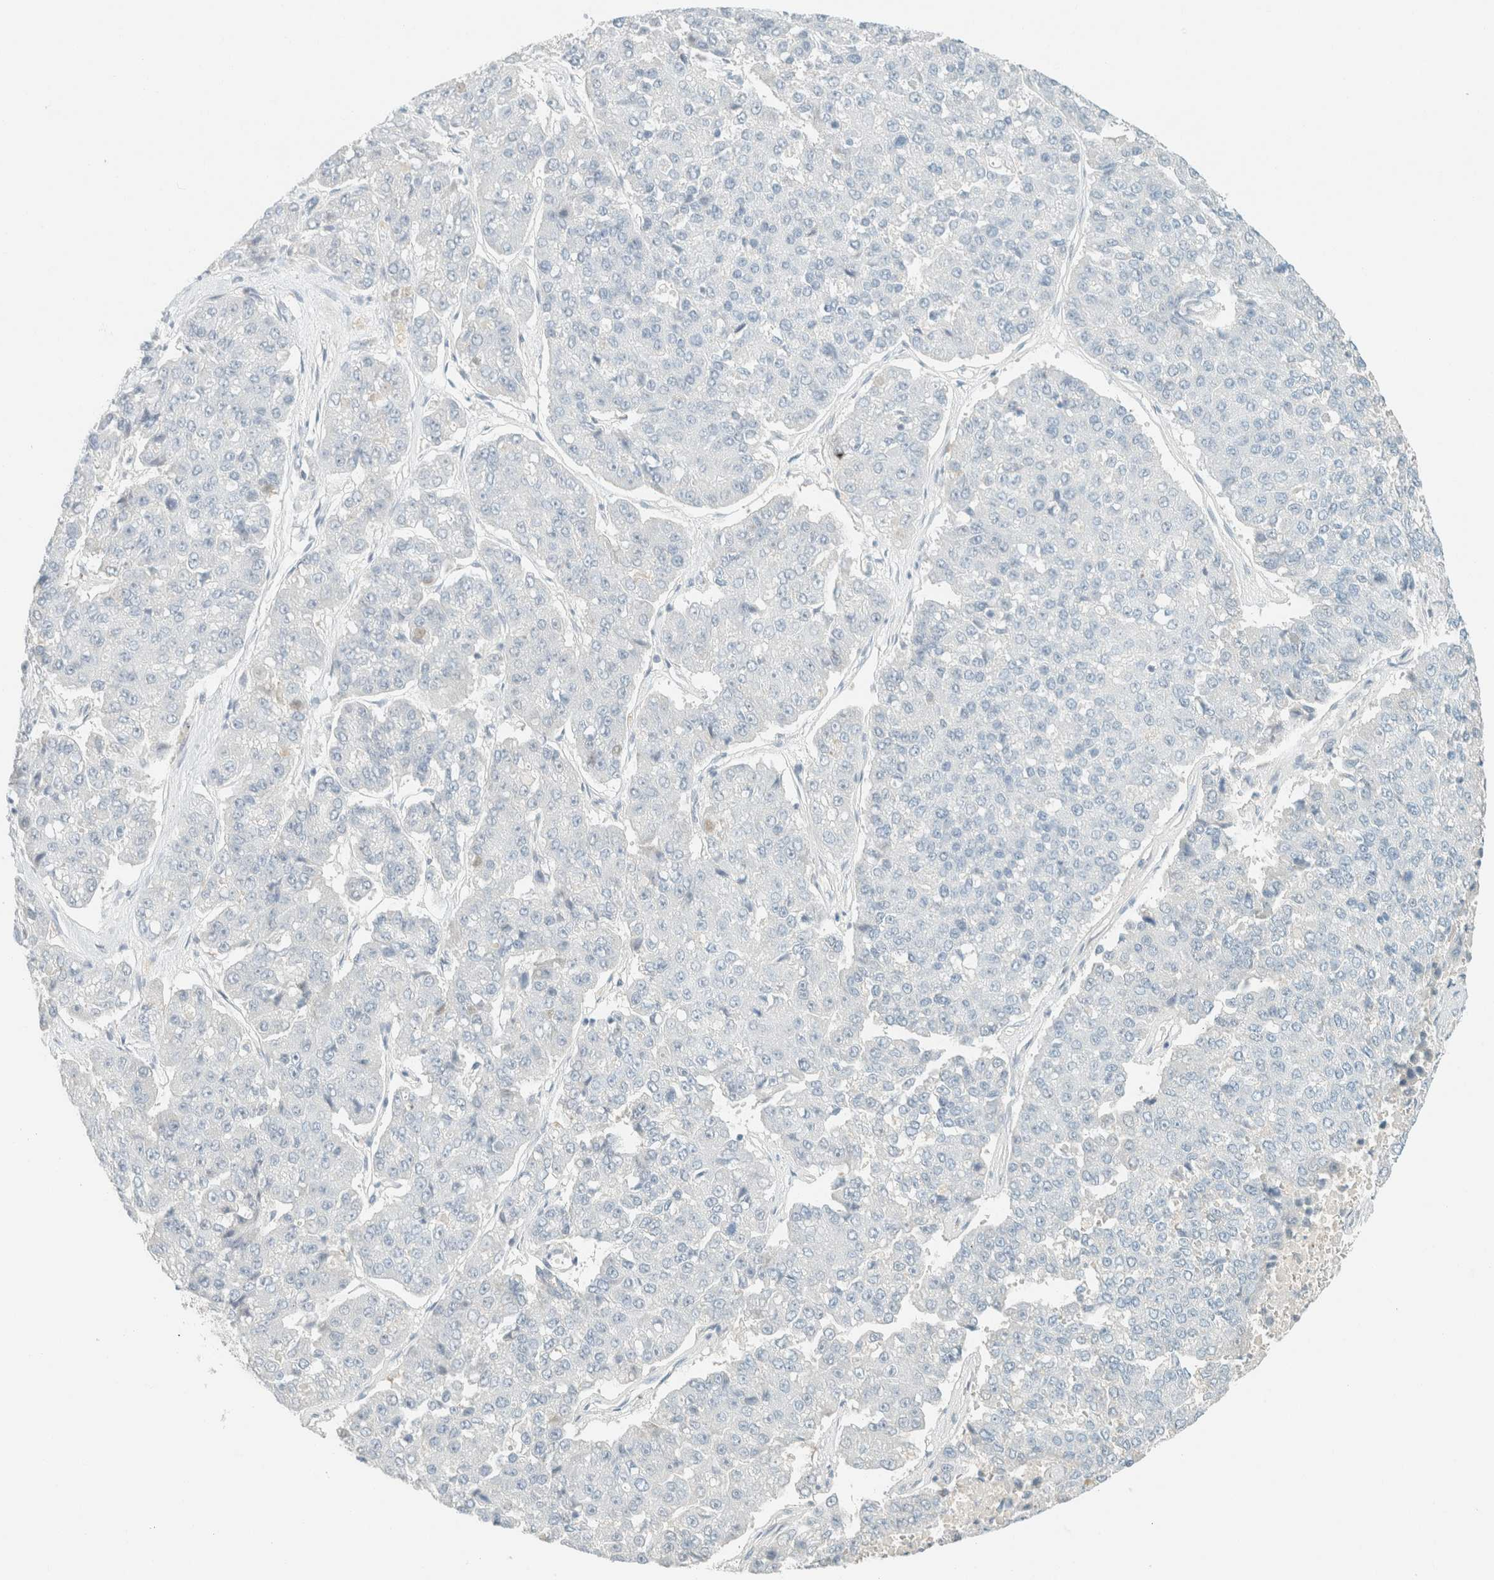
{"staining": {"intensity": "negative", "quantity": "none", "location": "none"}, "tissue": "pancreatic cancer", "cell_type": "Tumor cells", "image_type": "cancer", "snomed": [{"axis": "morphology", "description": "Adenocarcinoma, NOS"}, {"axis": "topography", "description": "Pancreas"}], "caption": "Photomicrograph shows no protein staining in tumor cells of pancreatic adenocarcinoma tissue.", "gene": "GPA33", "patient": {"sex": "male", "age": 50}}